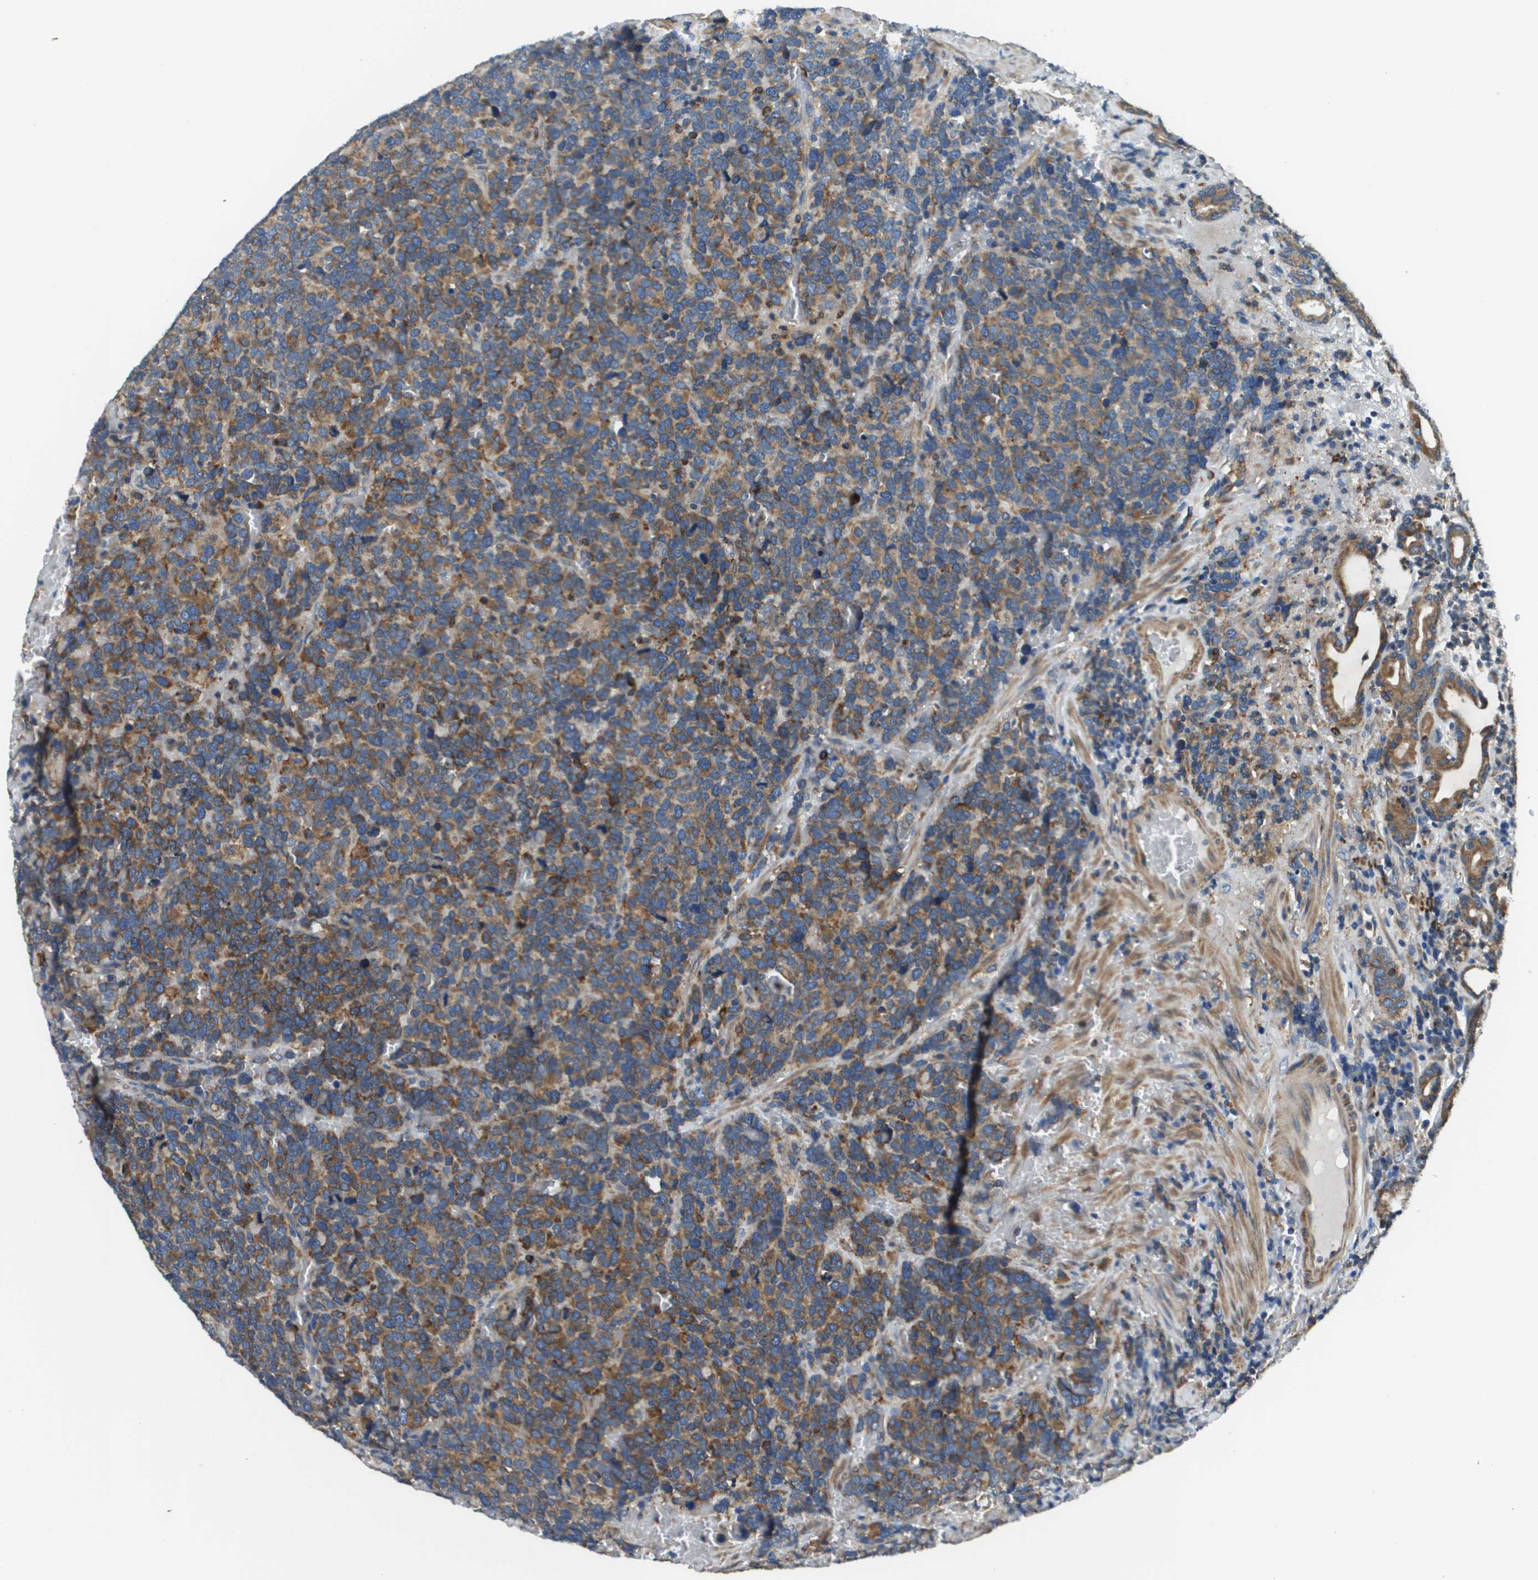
{"staining": {"intensity": "moderate", "quantity": ">75%", "location": "cytoplasmic/membranous"}, "tissue": "stomach", "cell_type": "Glandular cells", "image_type": "normal", "snomed": [{"axis": "morphology", "description": "Normal tissue, NOS"}, {"axis": "morphology", "description": "Carcinoid, malignant, NOS"}, {"axis": "topography", "description": "Stomach, upper"}], "caption": "Immunohistochemistry (IHC) image of unremarkable stomach: human stomach stained using immunohistochemistry (IHC) demonstrates medium levels of moderate protein expression localized specifically in the cytoplasmic/membranous of glandular cells, appearing as a cytoplasmic/membranous brown color.", "gene": "CNPY3", "patient": {"sex": "male", "age": 39}}